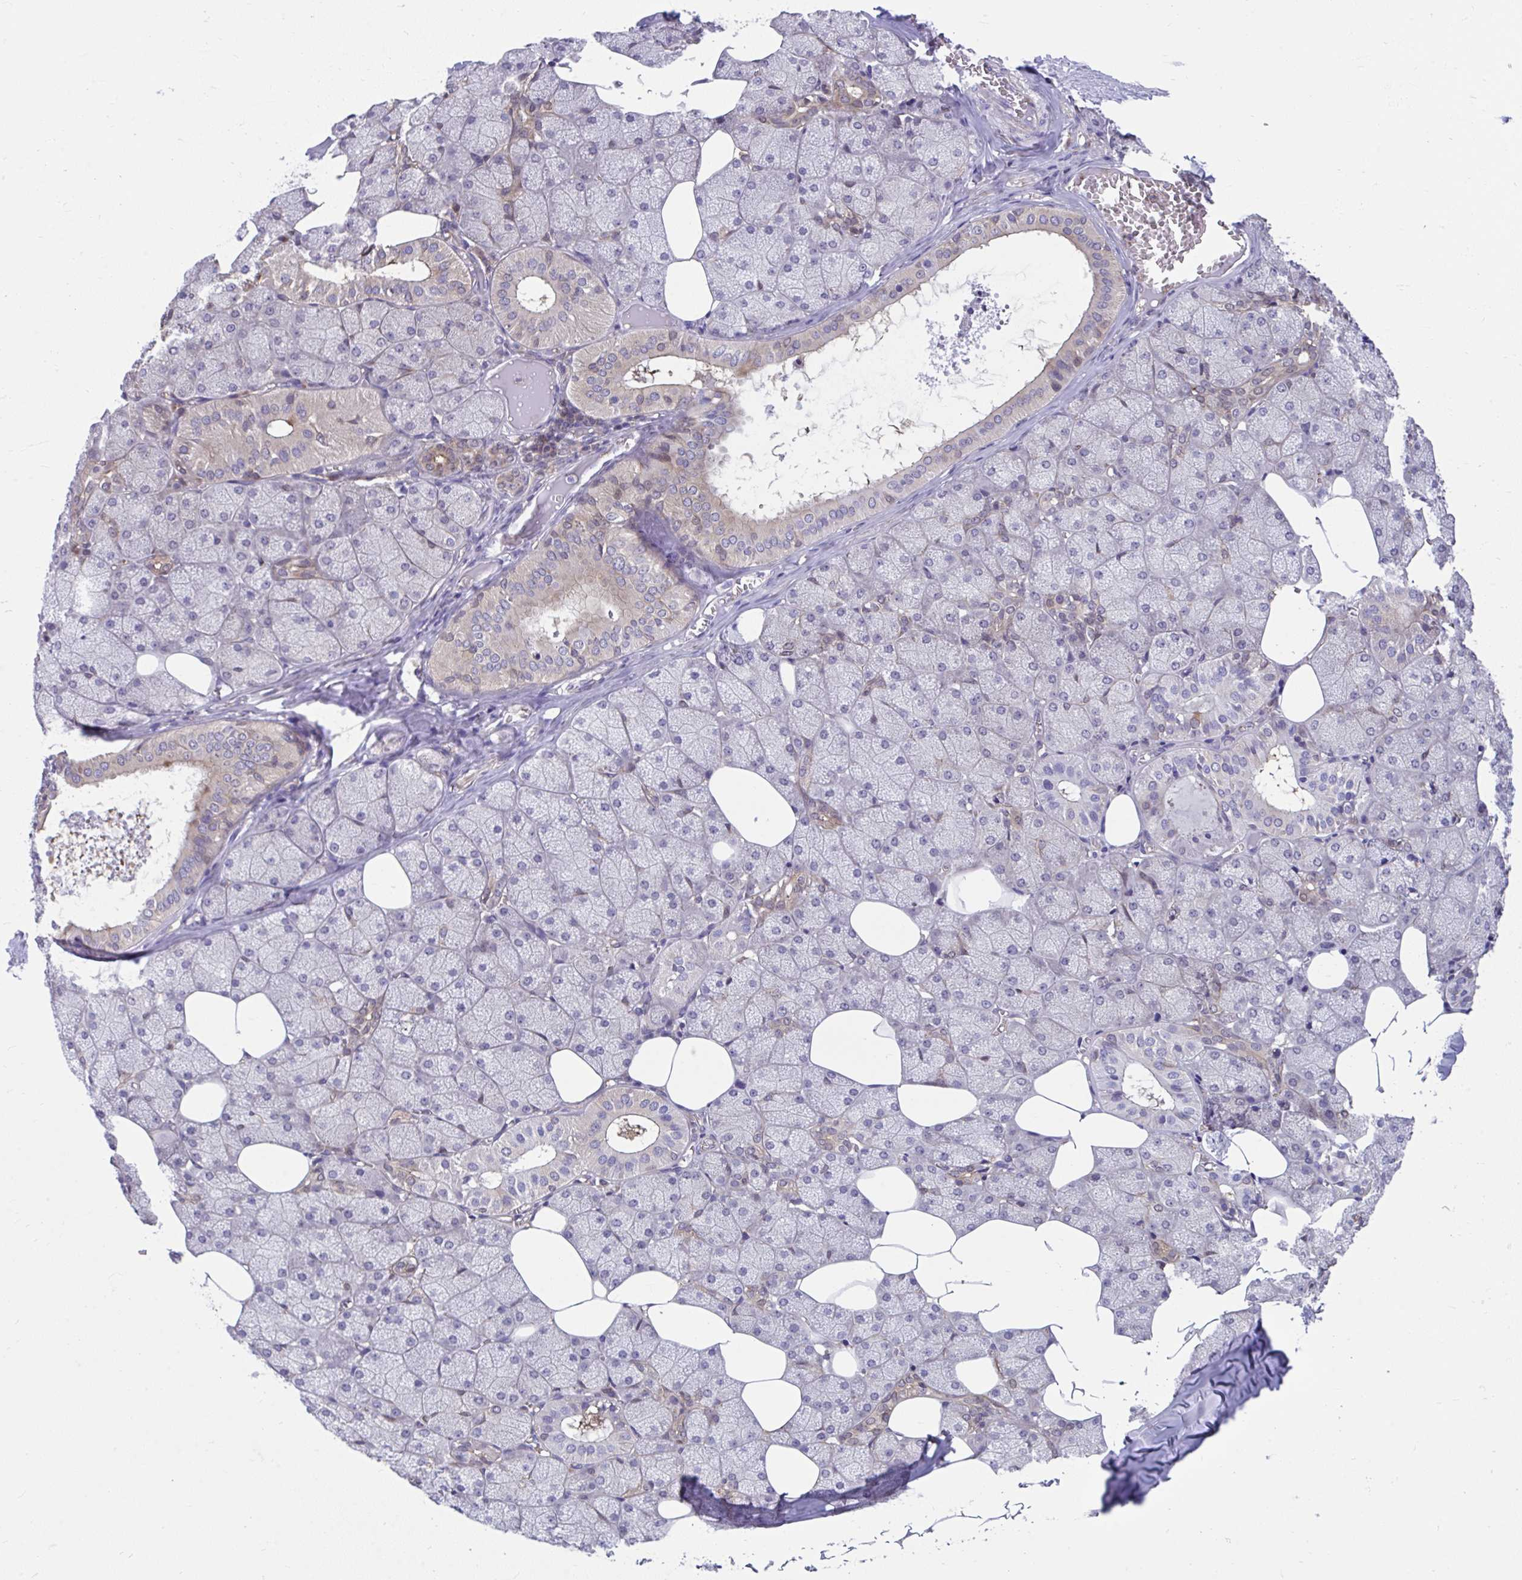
{"staining": {"intensity": "moderate", "quantity": "25%-75%", "location": "cytoplasmic/membranous"}, "tissue": "salivary gland", "cell_type": "Glandular cells", "image_type": "normal", "snomed": [{"axis": "morphology", "description": "Normal tissue, NOS"}, {"axis": "topography", "description": "Salivary gland"}, {"axis": "topography", "description": "Peripheral nerve tissue"}], "caption": "IHC (DAB (3,3'-diaminobenzidine)) staining of normal human salivary gland reveals moderate cytoplasmic/membranous protein expression in about 25%-75% of glandular cells. Using DAB (brown) and hematoxylin (blue) stains, captured at high magnification using brightfield microscopy.", "gene": "PCDHB7", "patient": {"sex": "male", "age": 38}}